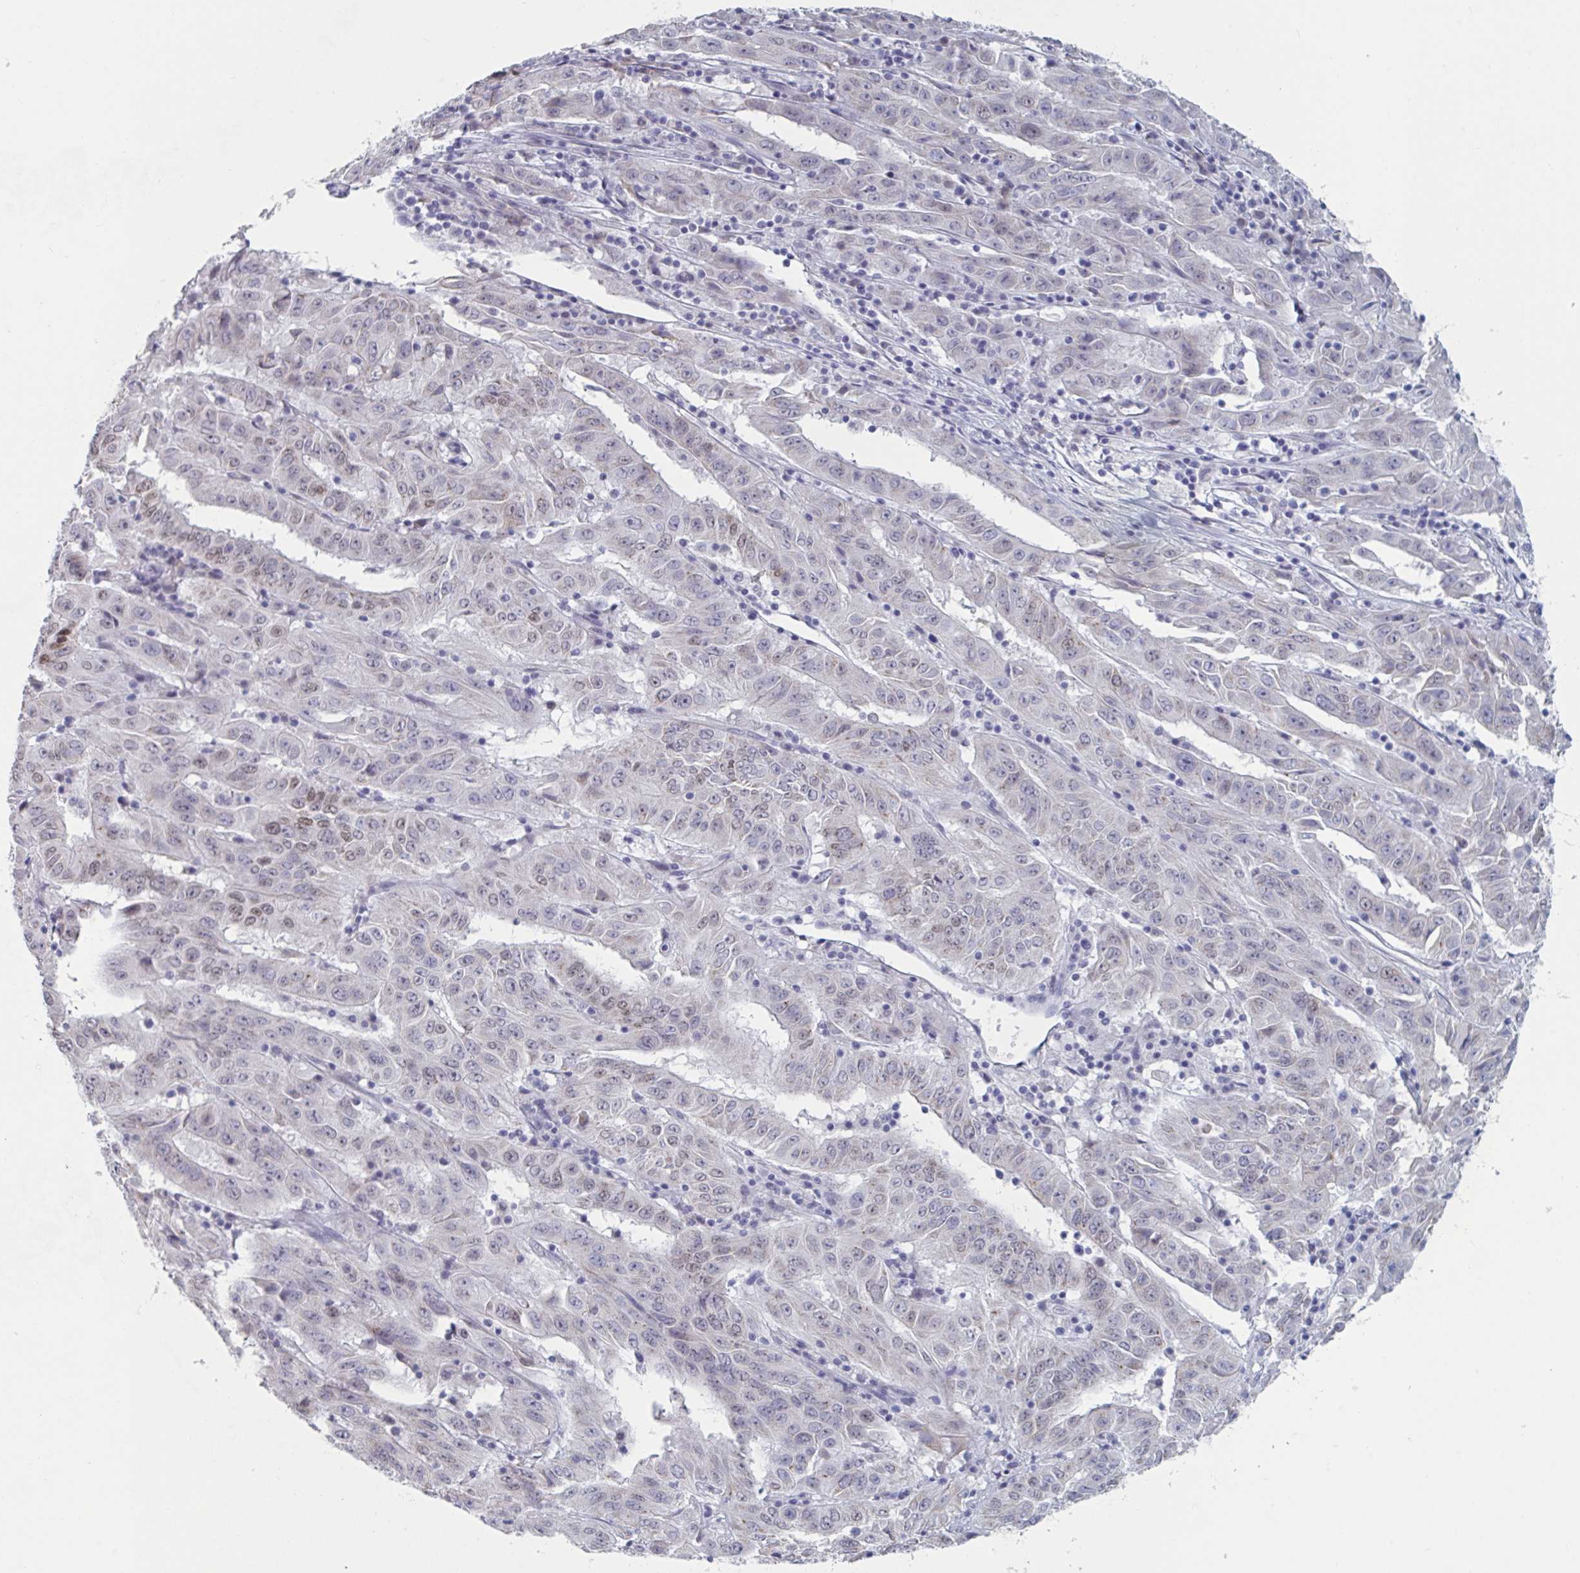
{"staining": {"intensity": "weak", "quantity": "<25%", "location": "nuclear"}, "tissue": "pancreatic cancer", "cell_type": "Tumor cells", "image_type": "cancer", "snomed": [{"axis": "morphology", "description": "Adenocarcinoma, NOS"}, {"axis": "topography", "description": "Pancreas"}], "caption": "Immunohistochemical staining of human pancreatic cancer (adenocarcinoma) shows no significant positivity in tumor cells.", "gene": "FOXA1", "patient": {"sex": "male", "age": 63}}